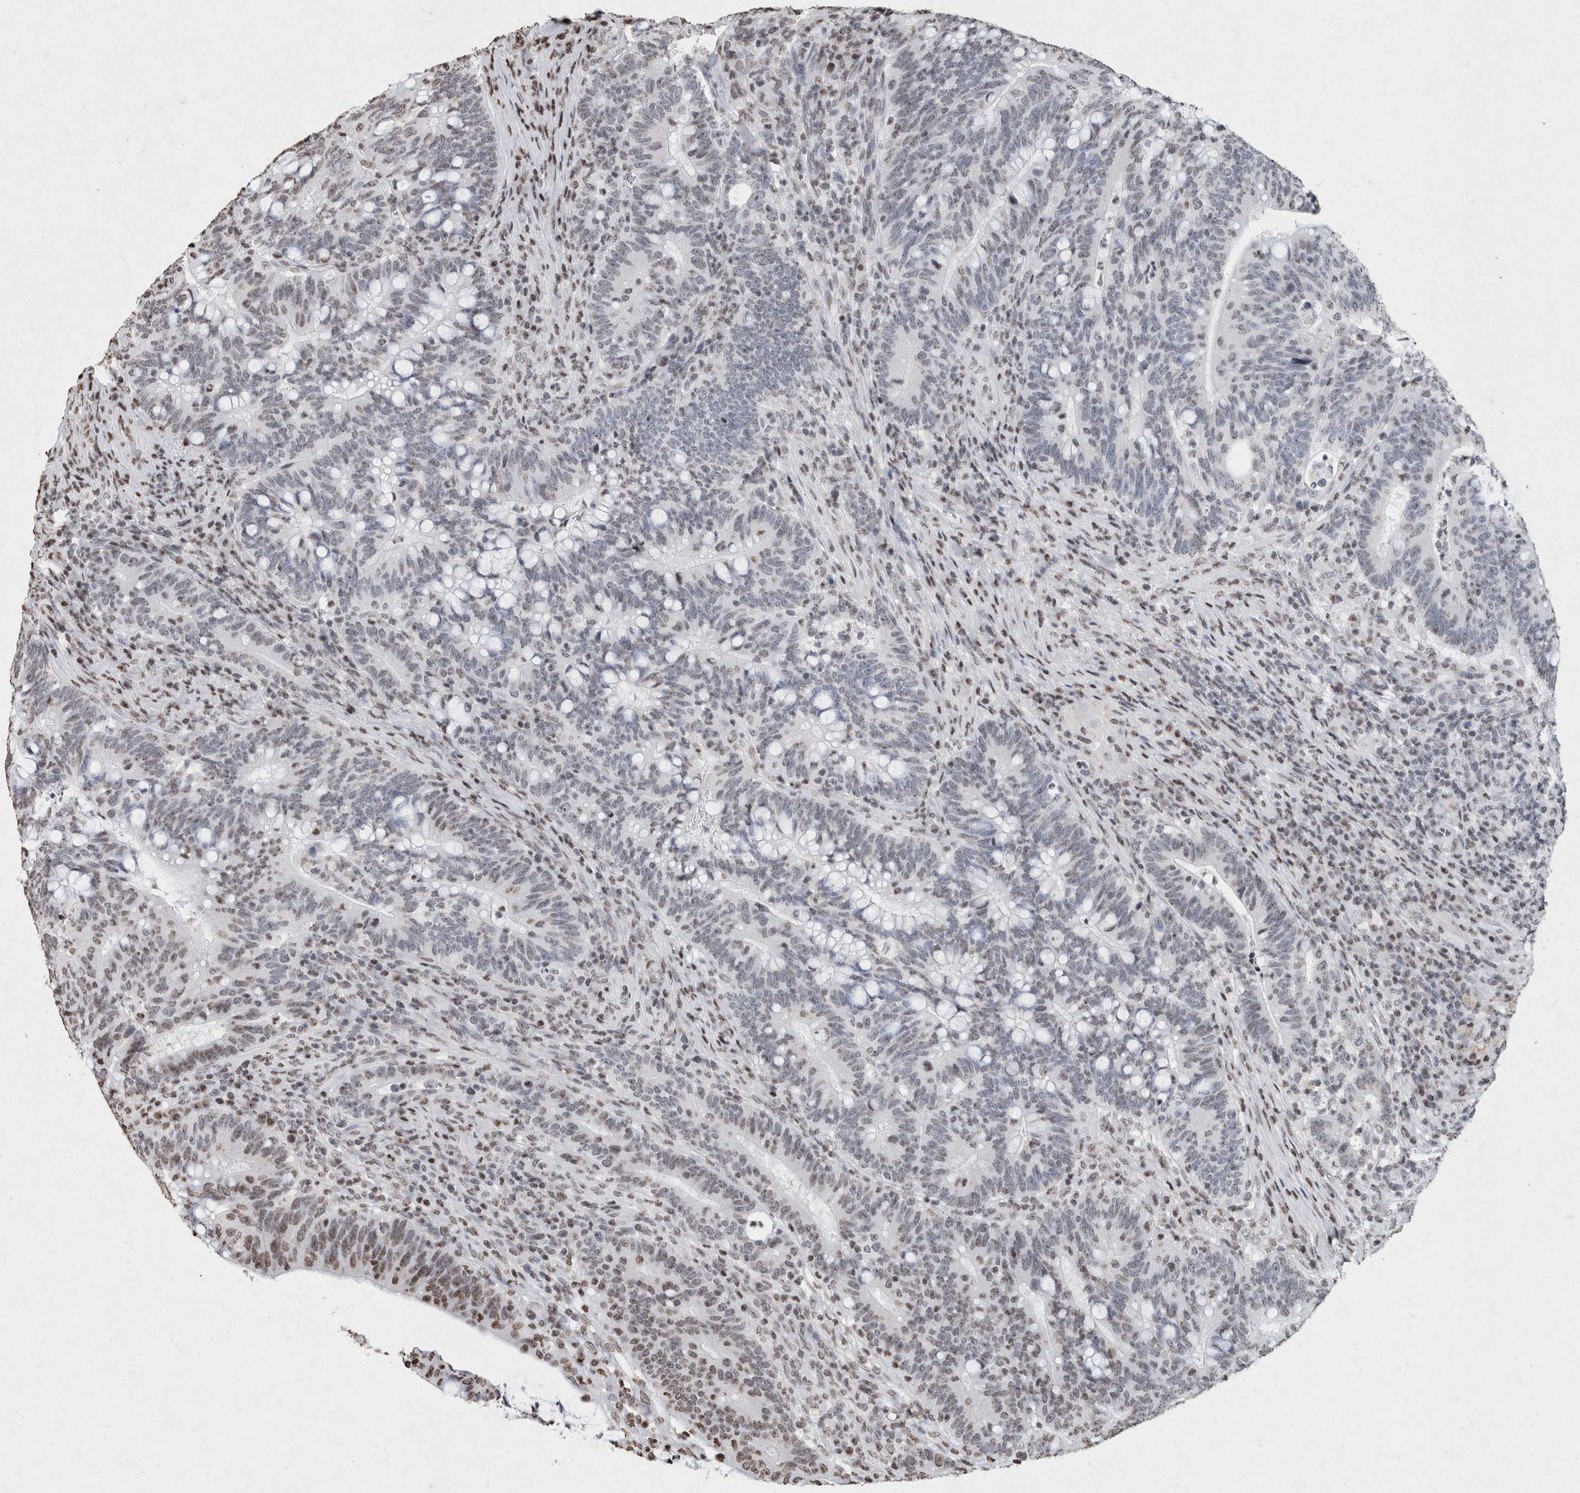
{"staining": {"intensity": "weak", "quantity": "25%-75%", "location": "nuclear"}, "tissue": "colorectal cancer", "cell_type": "Tumor cells", "image_type": "cancer", "snomed": [{"axis": "morphology", "description": "Adenocarcinoma, NOS"}, {"axis": "topography", "description": "Colon"}], "caption": "IHC of human adenocarcinoma (colorectal) shows low levels of weak nuclear positivity in approximately 25%-75% of tumor cells. (brown staining indicates protein expression, while blue staining denotes nuclei).", "gene": "CNTN1", "patient": {"sex": "female", "age": 66}}